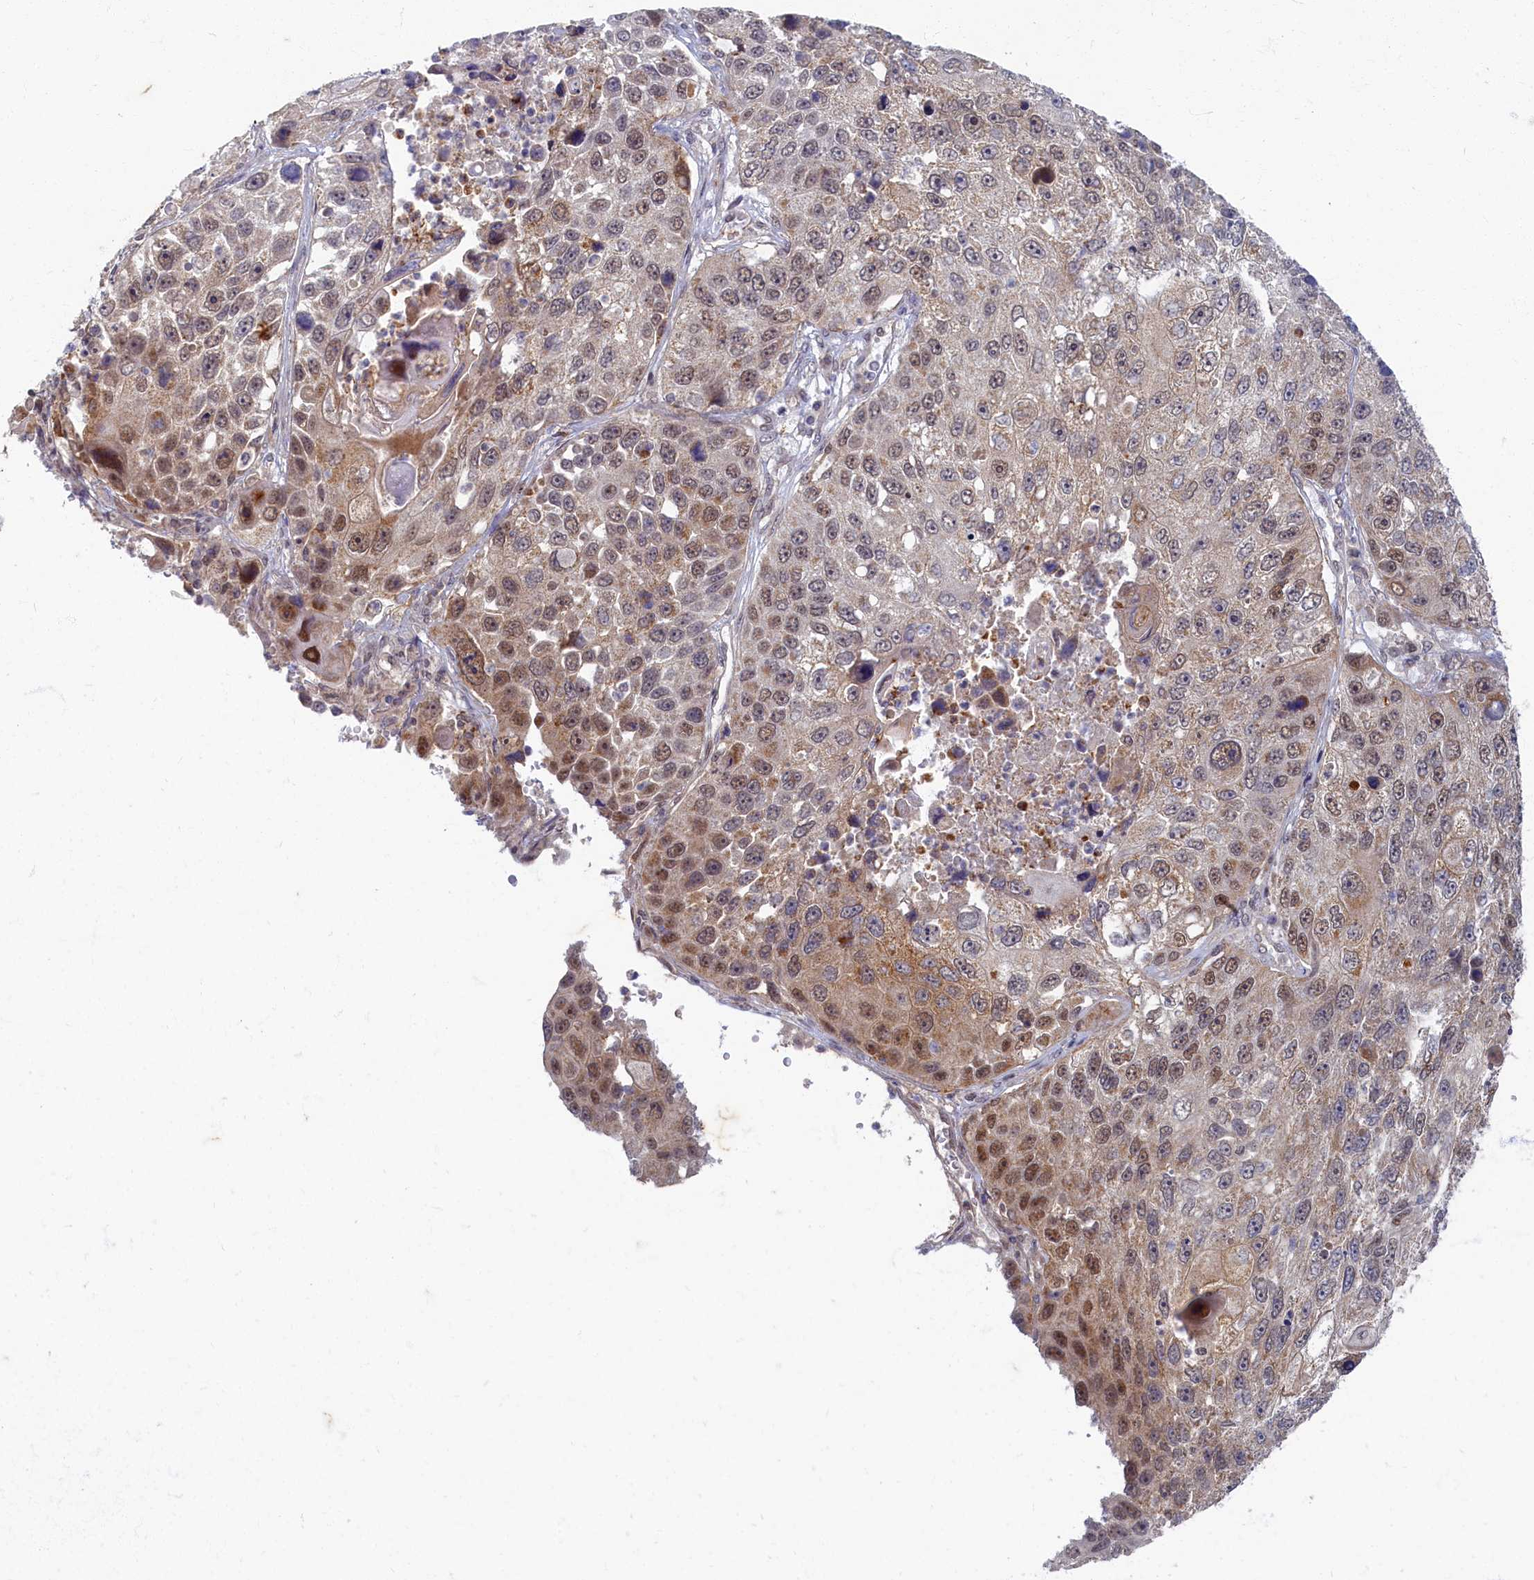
{"staining": {"intensity": "moderate", "quantity": "<25%", "location": "cytoplasmic/membranous,nuclear"}, "tissue": "lung cancer", "cell_type": "Tumor cells", "image_type": "cancer", "snomed": [{"axis": "morphology", "description": "Squamous cell carcinoma, NOS"}, {"axis": "topography", "description": "Lung"}], "caption": "Human lung squamous cell carcinoma stained with a brown dye exhibits moderate cytoplasmic/membranous and nuclear positive staining in approximately <25% of tumor cells.", "gene": "WDR59", "patient": {"sex": "male", "age": 61}}